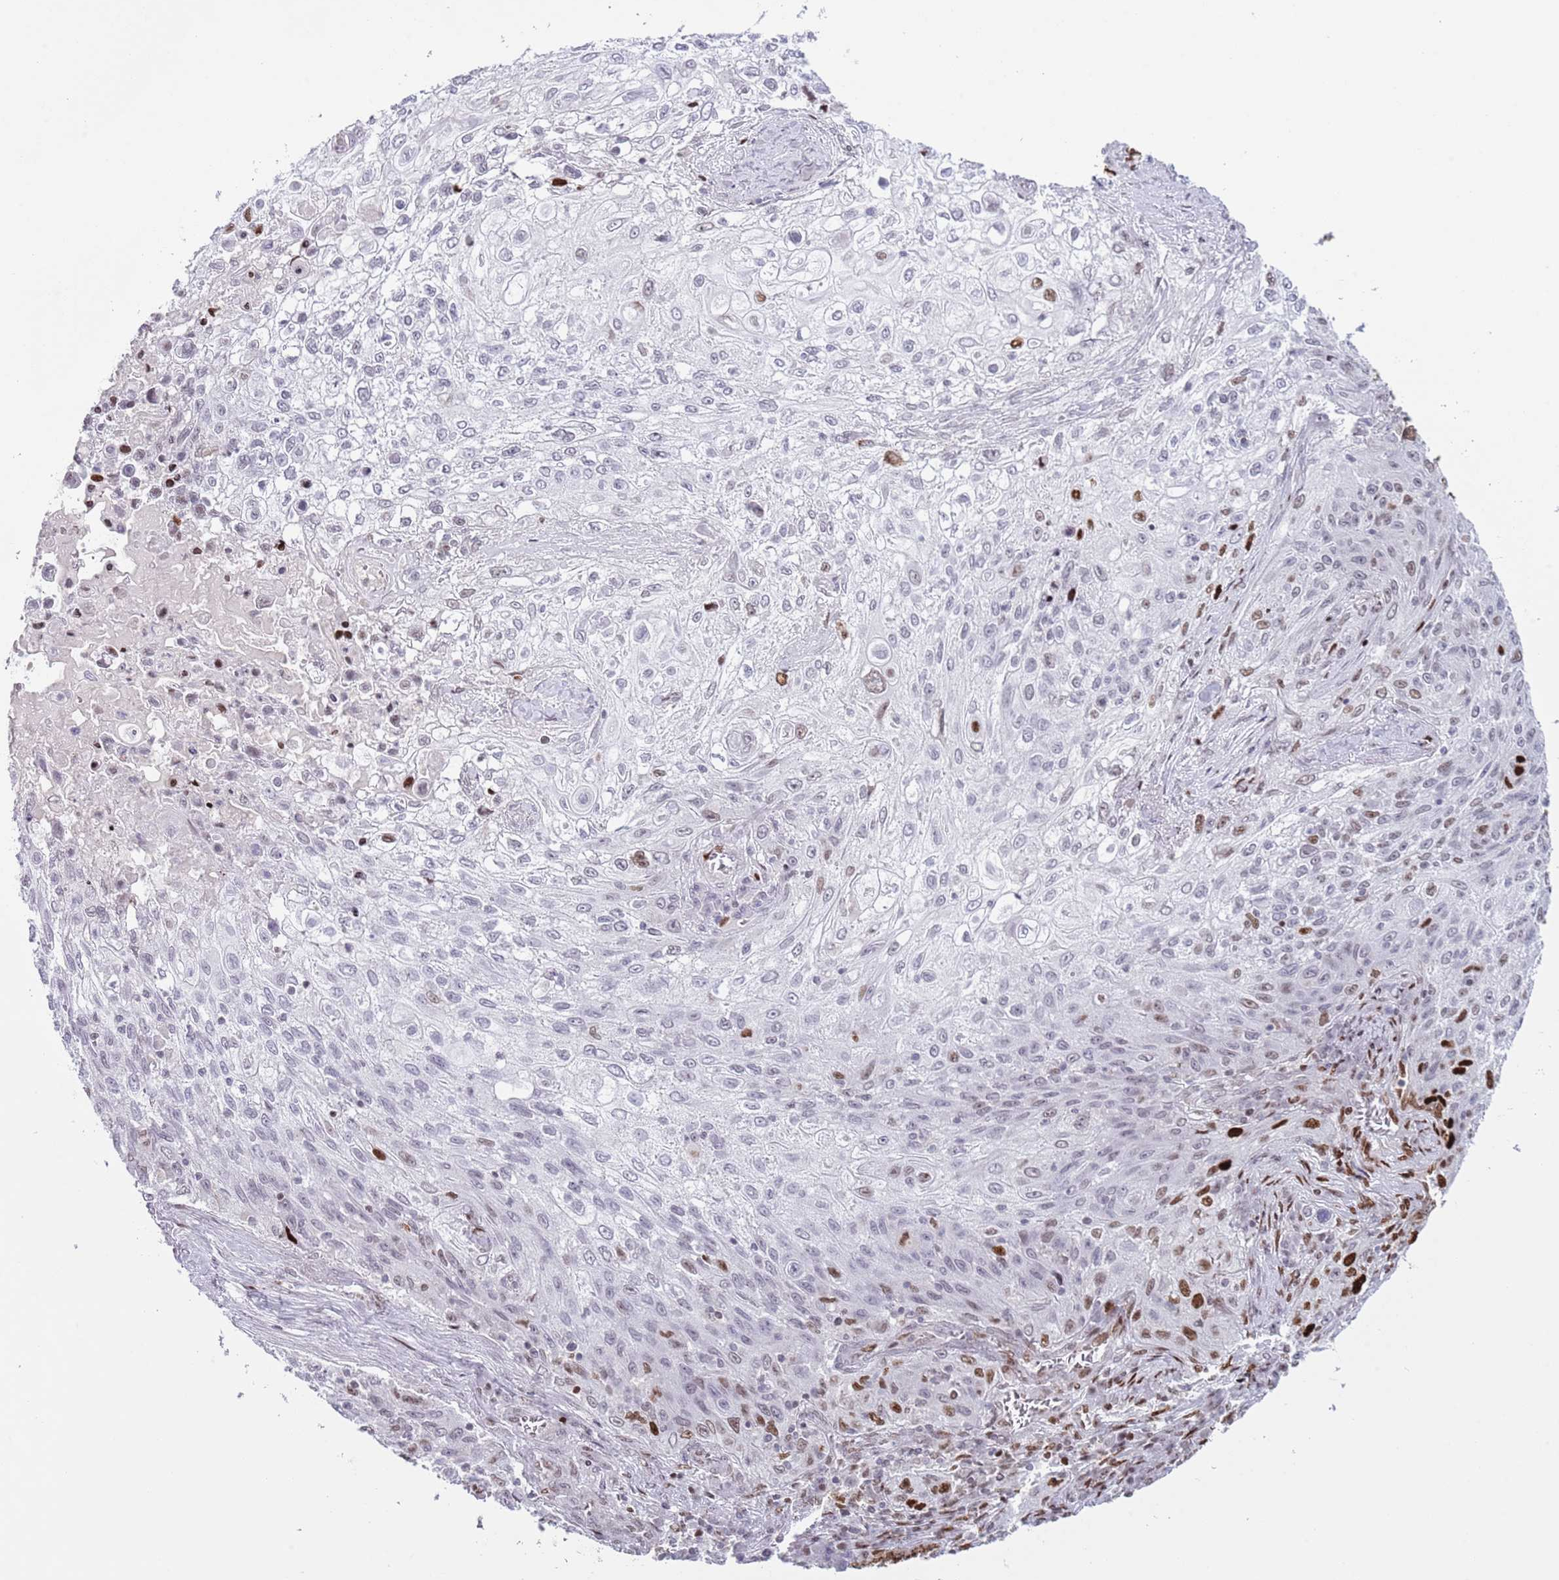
{"staining": {"intensity": "moderate", "quantity": "<25%", "location": "nuclear"}, "tissue": "lung cancer", "cell_type": "Tumor cells", "image_type": "cancer", "snomed": [{"axis": "morphology", "description": "Squamous cell carcinoma, NOS"}, {"axis": "topography", "description": "Lung"}], "caption": "A high-resolution micrograph shows immunohistochemistry (IHC) staining of lung squamous cell carcinoma, which shows moderate nuclear positivity in about <25% of tumor cells.", "gene": "MFSD10", "patient": {"sex": "female", "age": 69}}